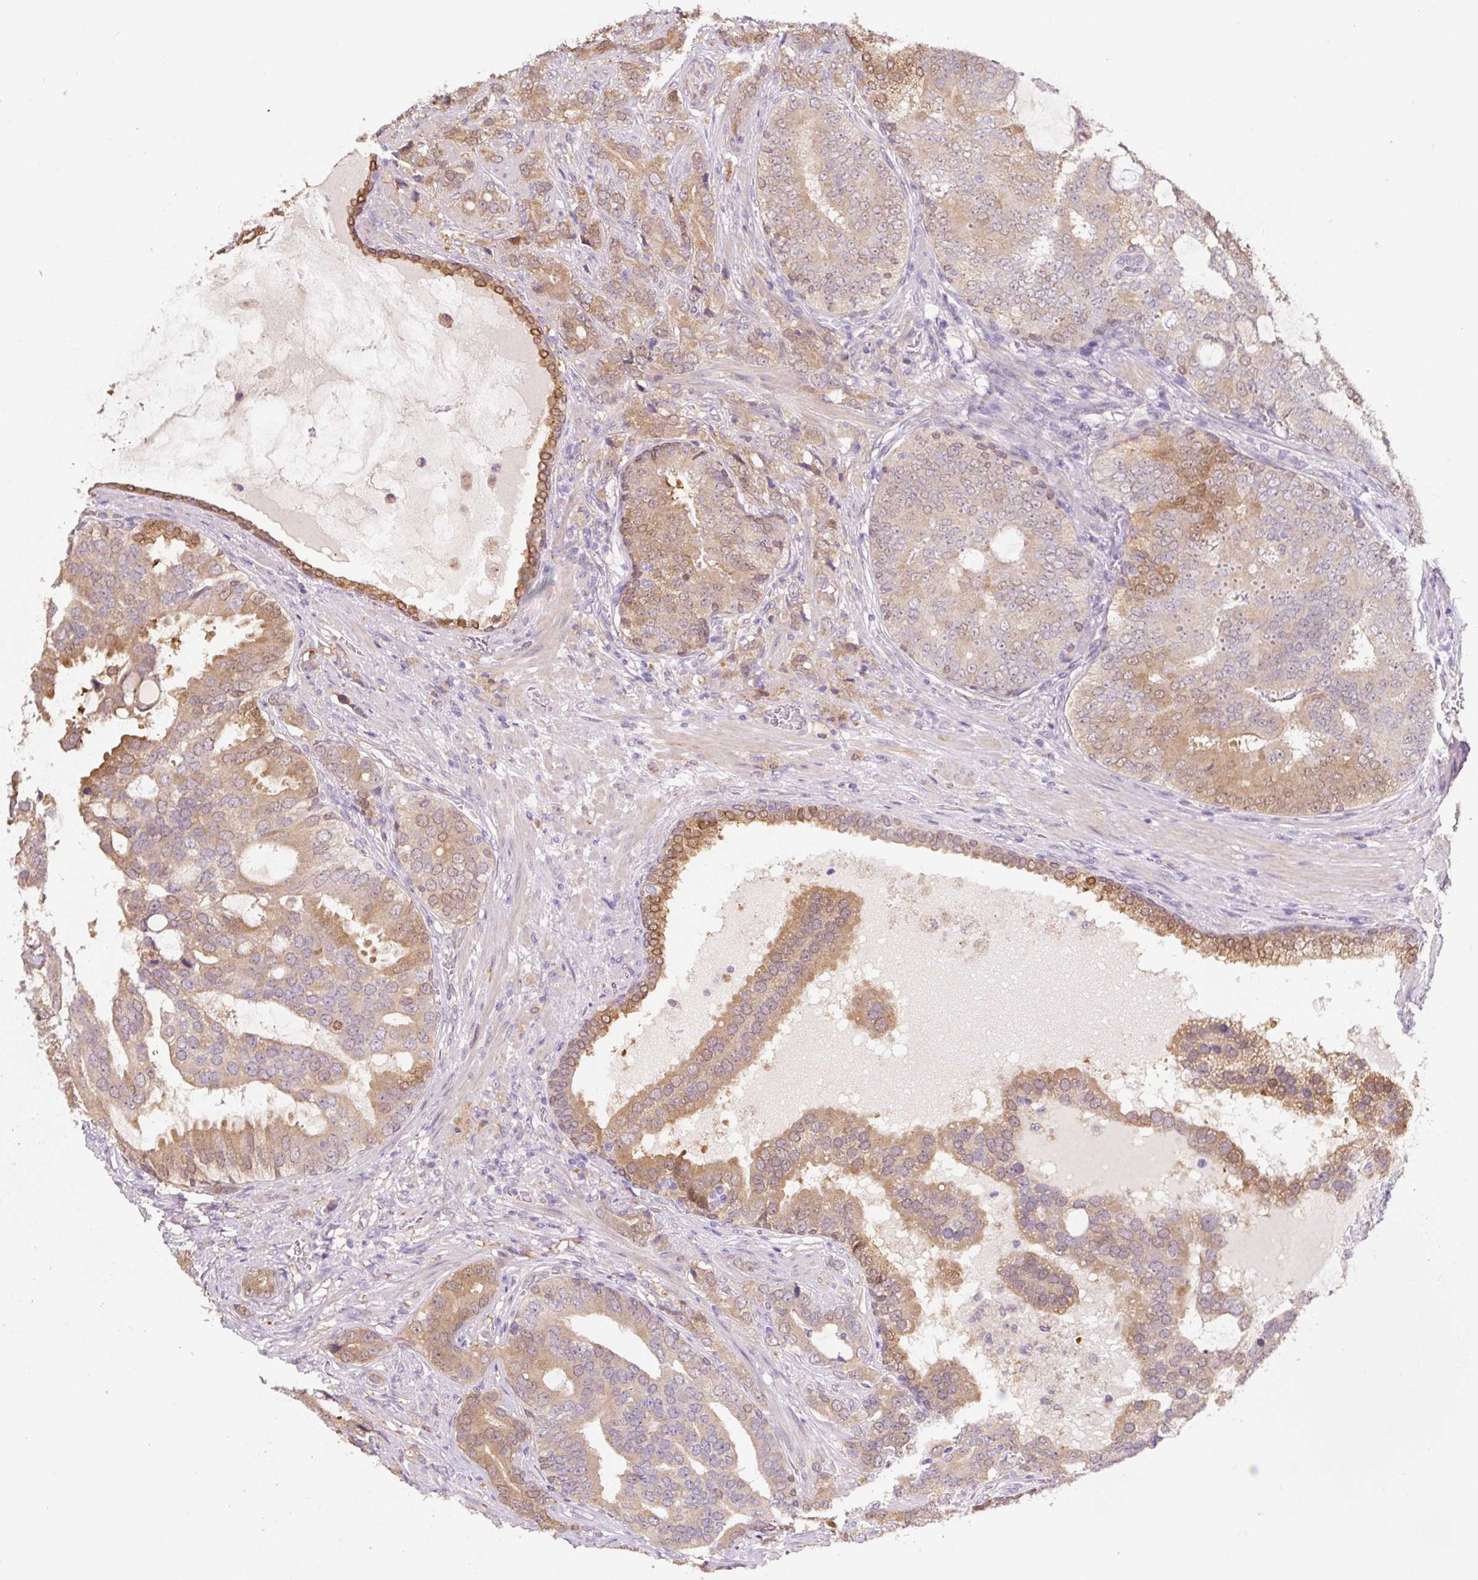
{"staining": {"intensity": "moderate", "quantity": "<25%", "location": "cytoplasmic/membranous"}, "tissue": "prostate cancer", "cell_type": "Tumor cells", "image_type": "cancer", "snomed": [{"axis": "morphology", "description": "Adenocarcinoma, High grade"}, {"axis": "topography", "description": "Prostate"}], "caption": "This photomicrograph exhibits IHC staining of high-grade adenocarcinoma (prostate), with low moderate cytoplasmic/membranous expression in about <25% of tumor cells.", "gene": "ASRGL1", "patient": {"sex": "male", "age": 55}}